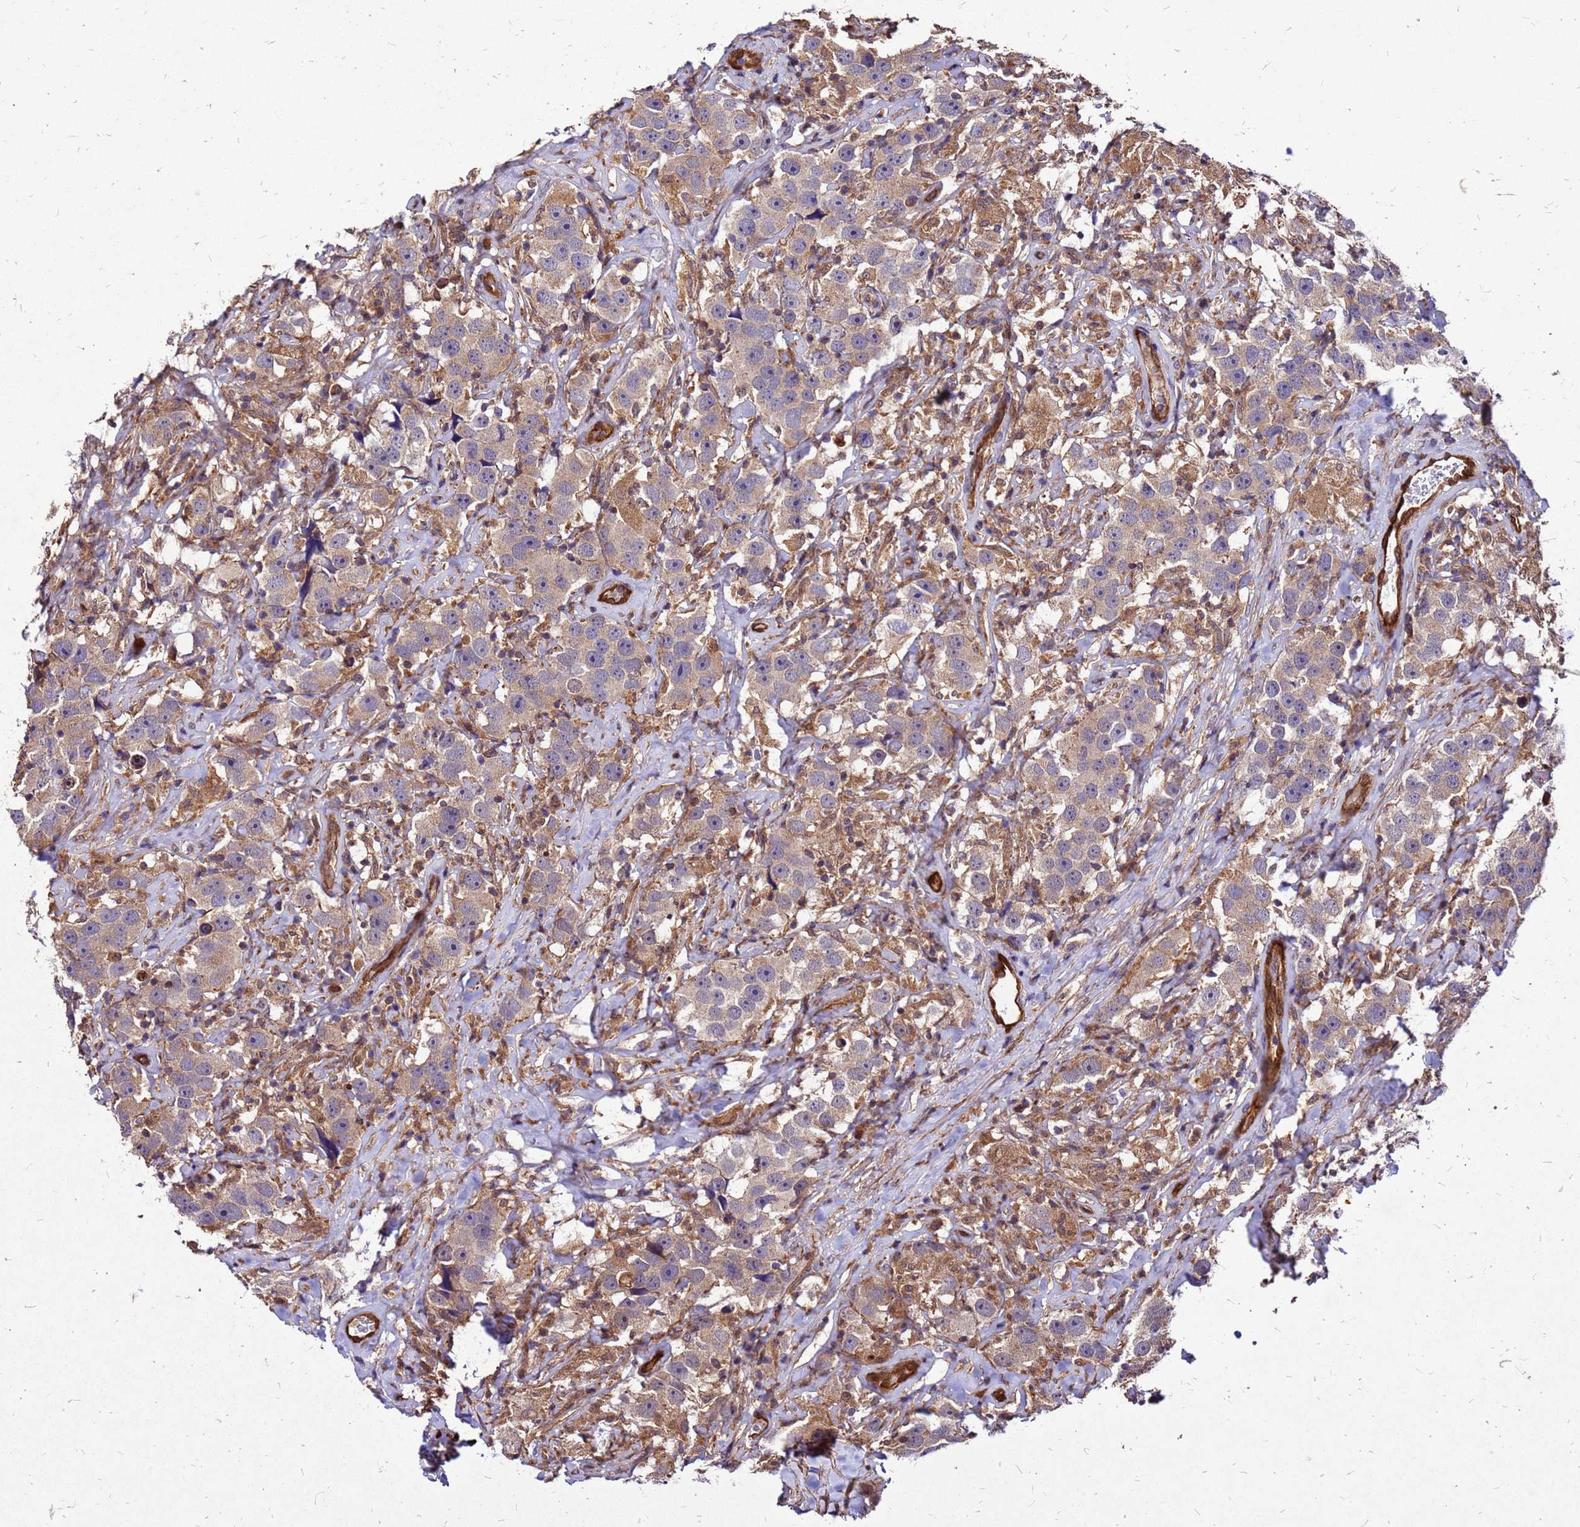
{"staining": {"intensity": "moderate", "quantity": ">75%", "location": "cytoplasmic/membranous"}, "tissue": "testis cancer", "cell_type": "Tumor cells", "image_type": "cancer", "snomed": [{"axis": "morphology", "description": "Seminoma, NOS"}, {"axis": "topography", "description": "Testis"}], "caption": "This photomicrograph displays IHC staining of human testis seminoma, with medium moderate cytoplasmic/membranous staining in about >75% of tumor cells.", "gene": "DUSP23", "patient": {"sex": "male", "age": 49}}